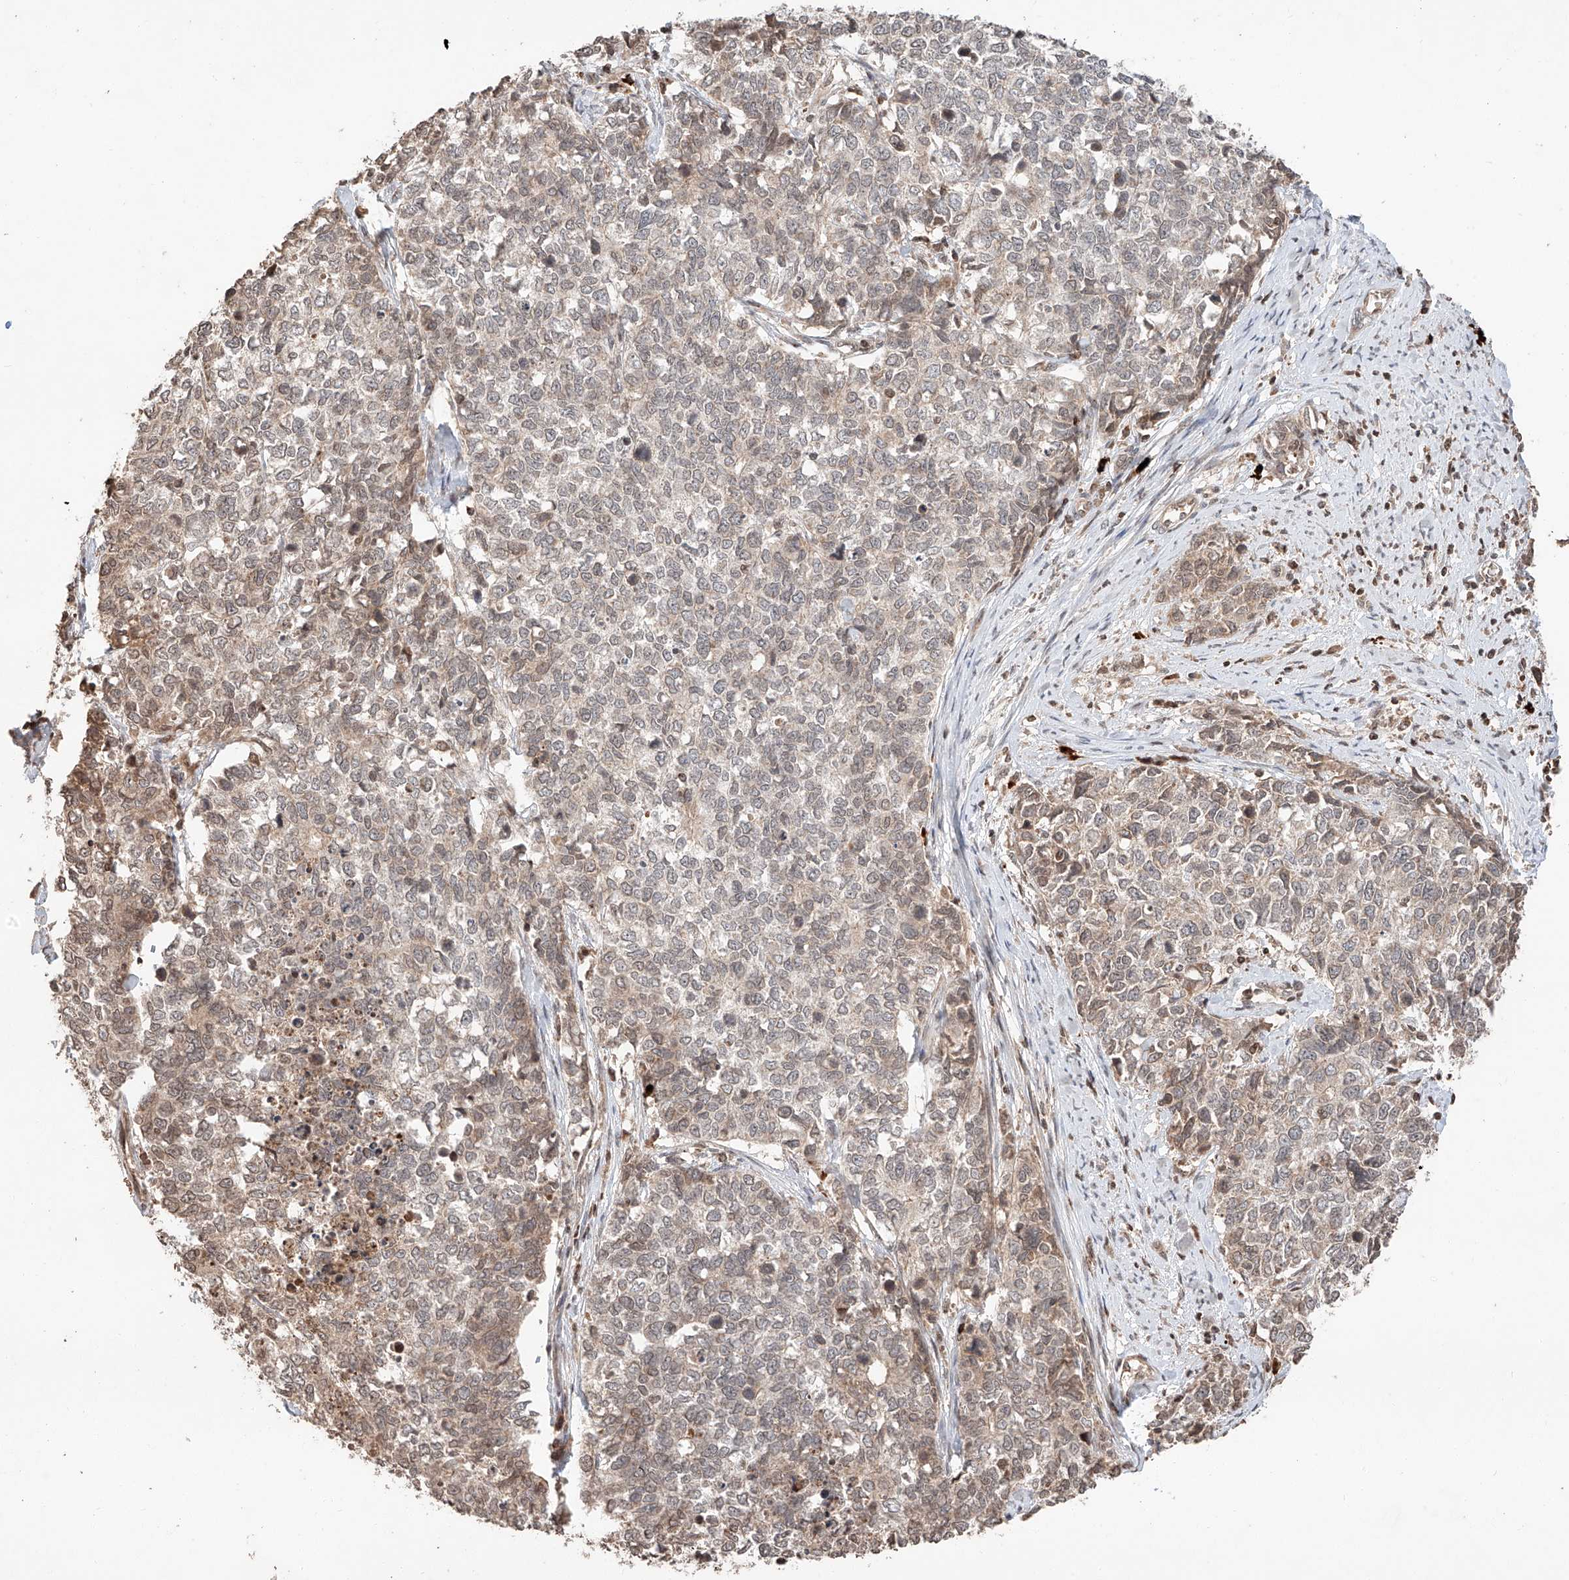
{"staining": {"intensity": "weak", "quantity": "25%-75%", "location": "nuclear"}, "tissue": "cervical cancer", "cell_type": "Tumor cells", "image_type": "cancer", "snomed": [{"axis": "morphology", "description": "Squamous cell carcinoma, NOS"}, {"axis": "topography", "description": "Cervix"}], "caption": "Tumor cells exhibit low levels of weak nuclear positivity in about 25%-75% of cells in cervical squamous cell carcinoma.", "gene": "ARHGAP33", "patient": {"sex": "female", "age": 63}}